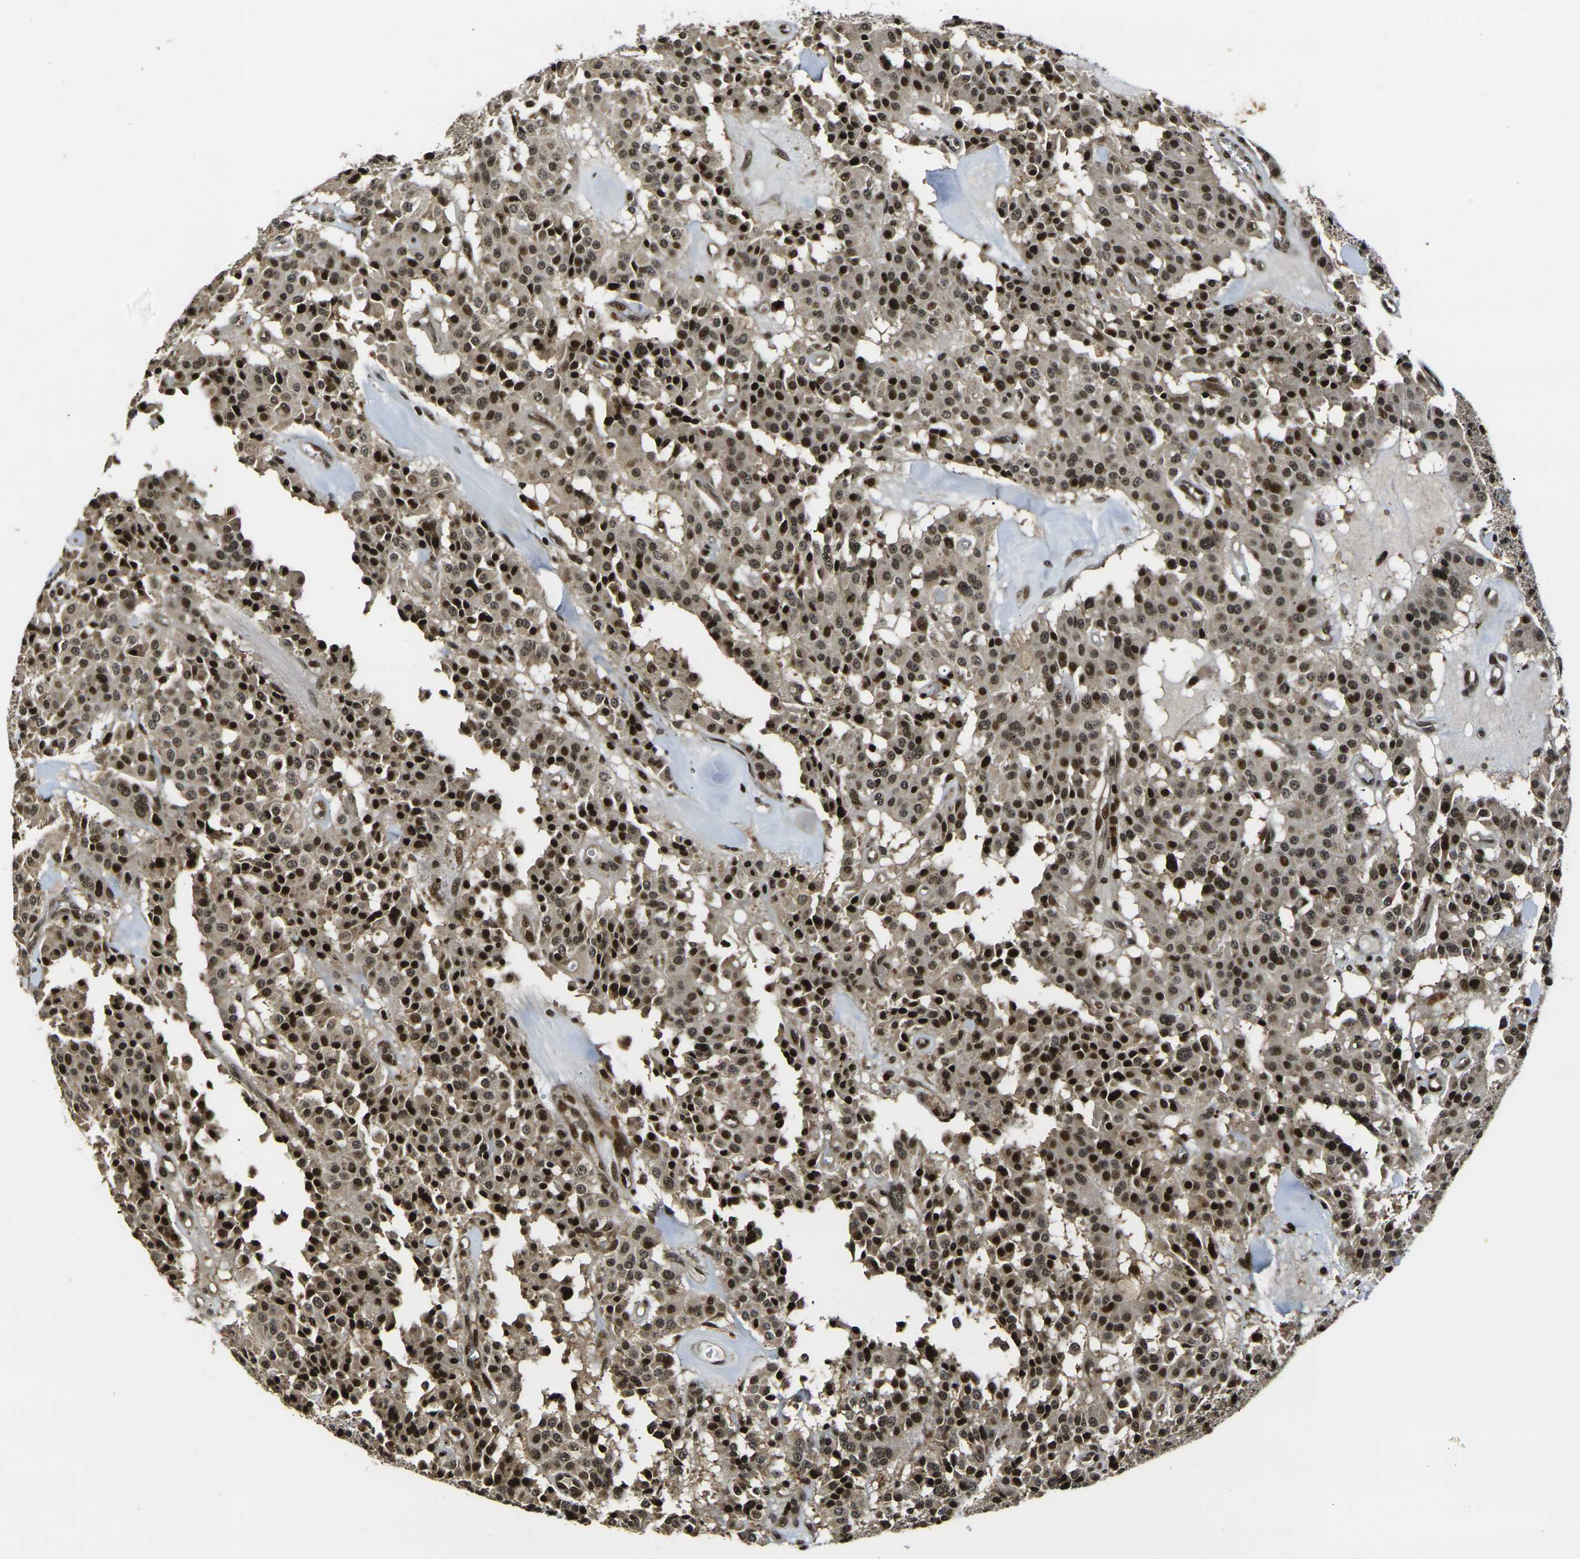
{"staining": {"intensity": "strong", "quantity": ">75%", "location": "nuclear"}, "tissue": "carcinoid", "cell_type": "Tumor cells", "image_type": "cancer", "snomed": [{"axis": "morphology", "description": "Carcinoid, malignant, NOS"}, {"axis": "topography", "description": "Lung"}], "caption": "Human carcinoid (malignant) stained for a protein (brown) displays strong nuclear positive expression in about >75% of tumor cells.", "gene": "ACTL6A", "patient": {"sex": "male", "age": 30}}